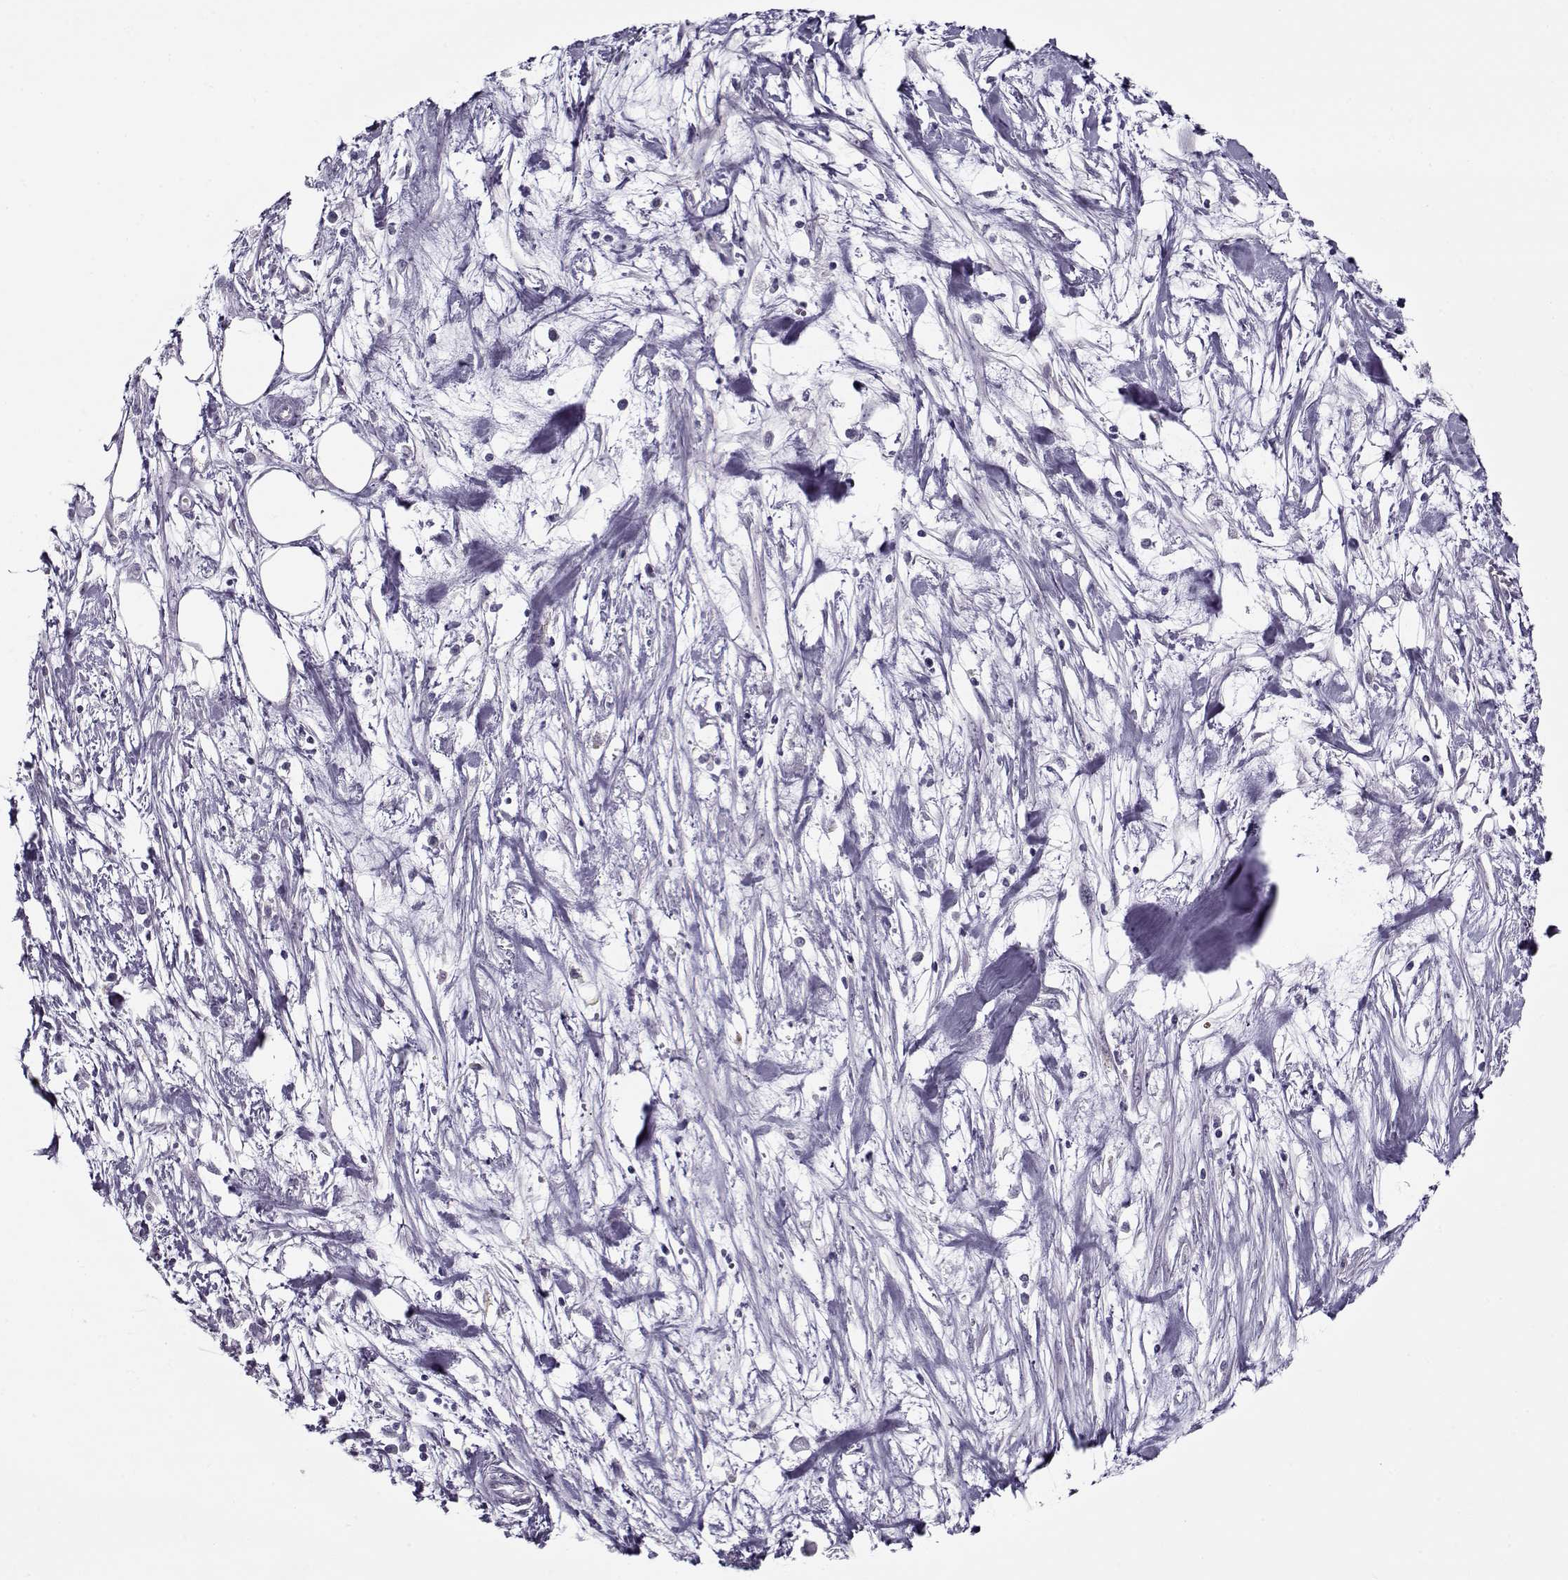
{"staining": {"intensity": "negative", "quantity": "none", "location": "none"}, "tissue": "pancreatic cancer", "cell_type": "Tumor cells", "image_type": "cancer", "snomed": [{"axis": "morphology", "description": "Adenocarcinoma, NOS"}, {"axis": "topography", "description": "Pancreas"}], "caption": "Histopathology image shows no protein staining in tumor cells of adenocarcinoma (pancreatic) tissue.", "gene": "CIBAR1", "patient": {"sex": "male", "age": 50}}